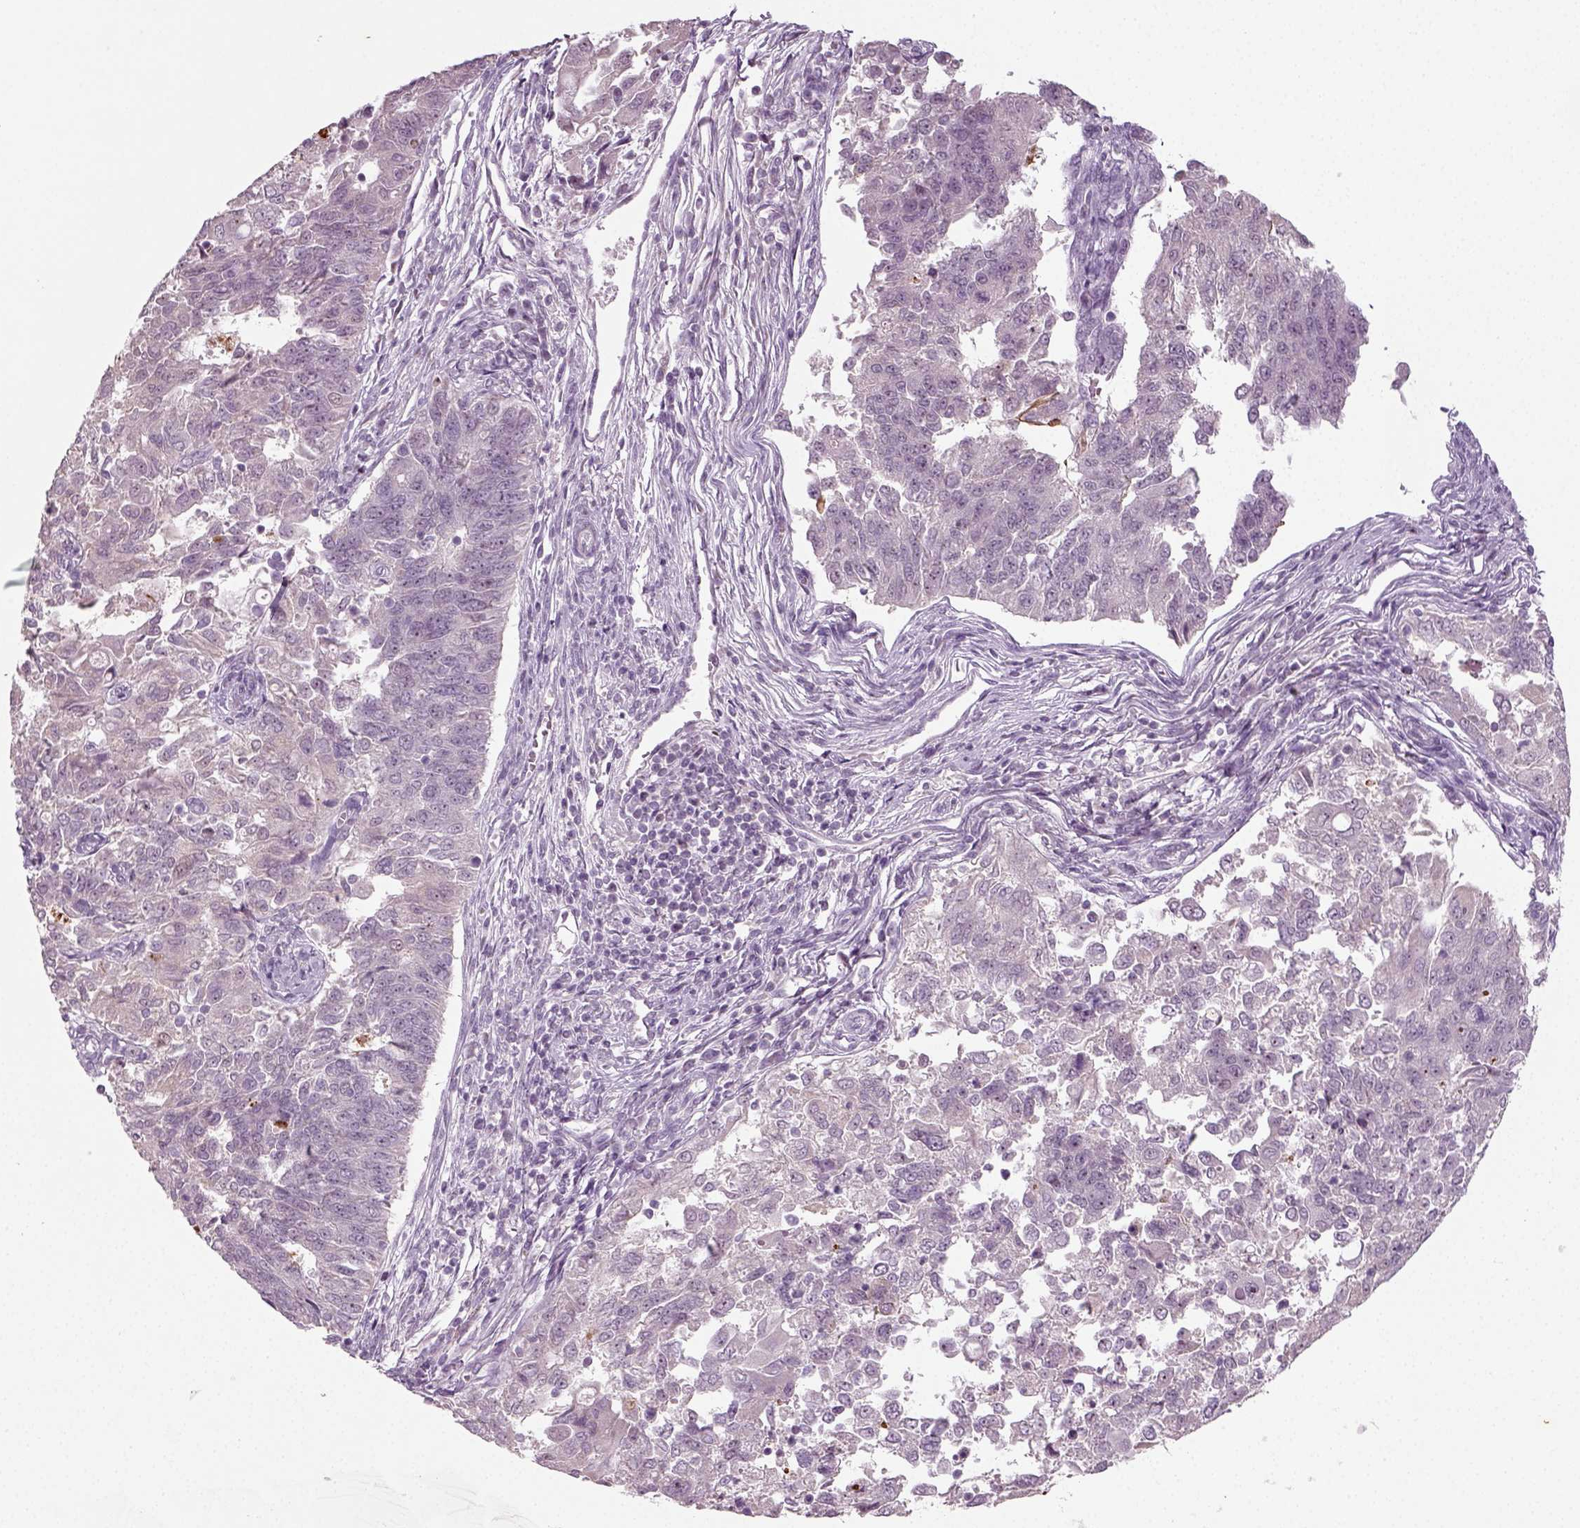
{"staining": {"intensity": "negative", "quantity": "none", "location": "none"}, "tissue": "endometrial cancer", "cell_type": "Tumor cells", "image_type": "cancer", "snomed": [{"axis": "morphology", "description": "Adenocarcinoma, NOS"}, {"axis": "topography", "description": "Endometrium"}], "caption": "Endometrial cancer (adenocarcinoma) was stained to show a protein in brown. There is no significant staining in tumor cells.", "gene": "SYNGAP1", "patient": {"sex": "female", "age": 43}}